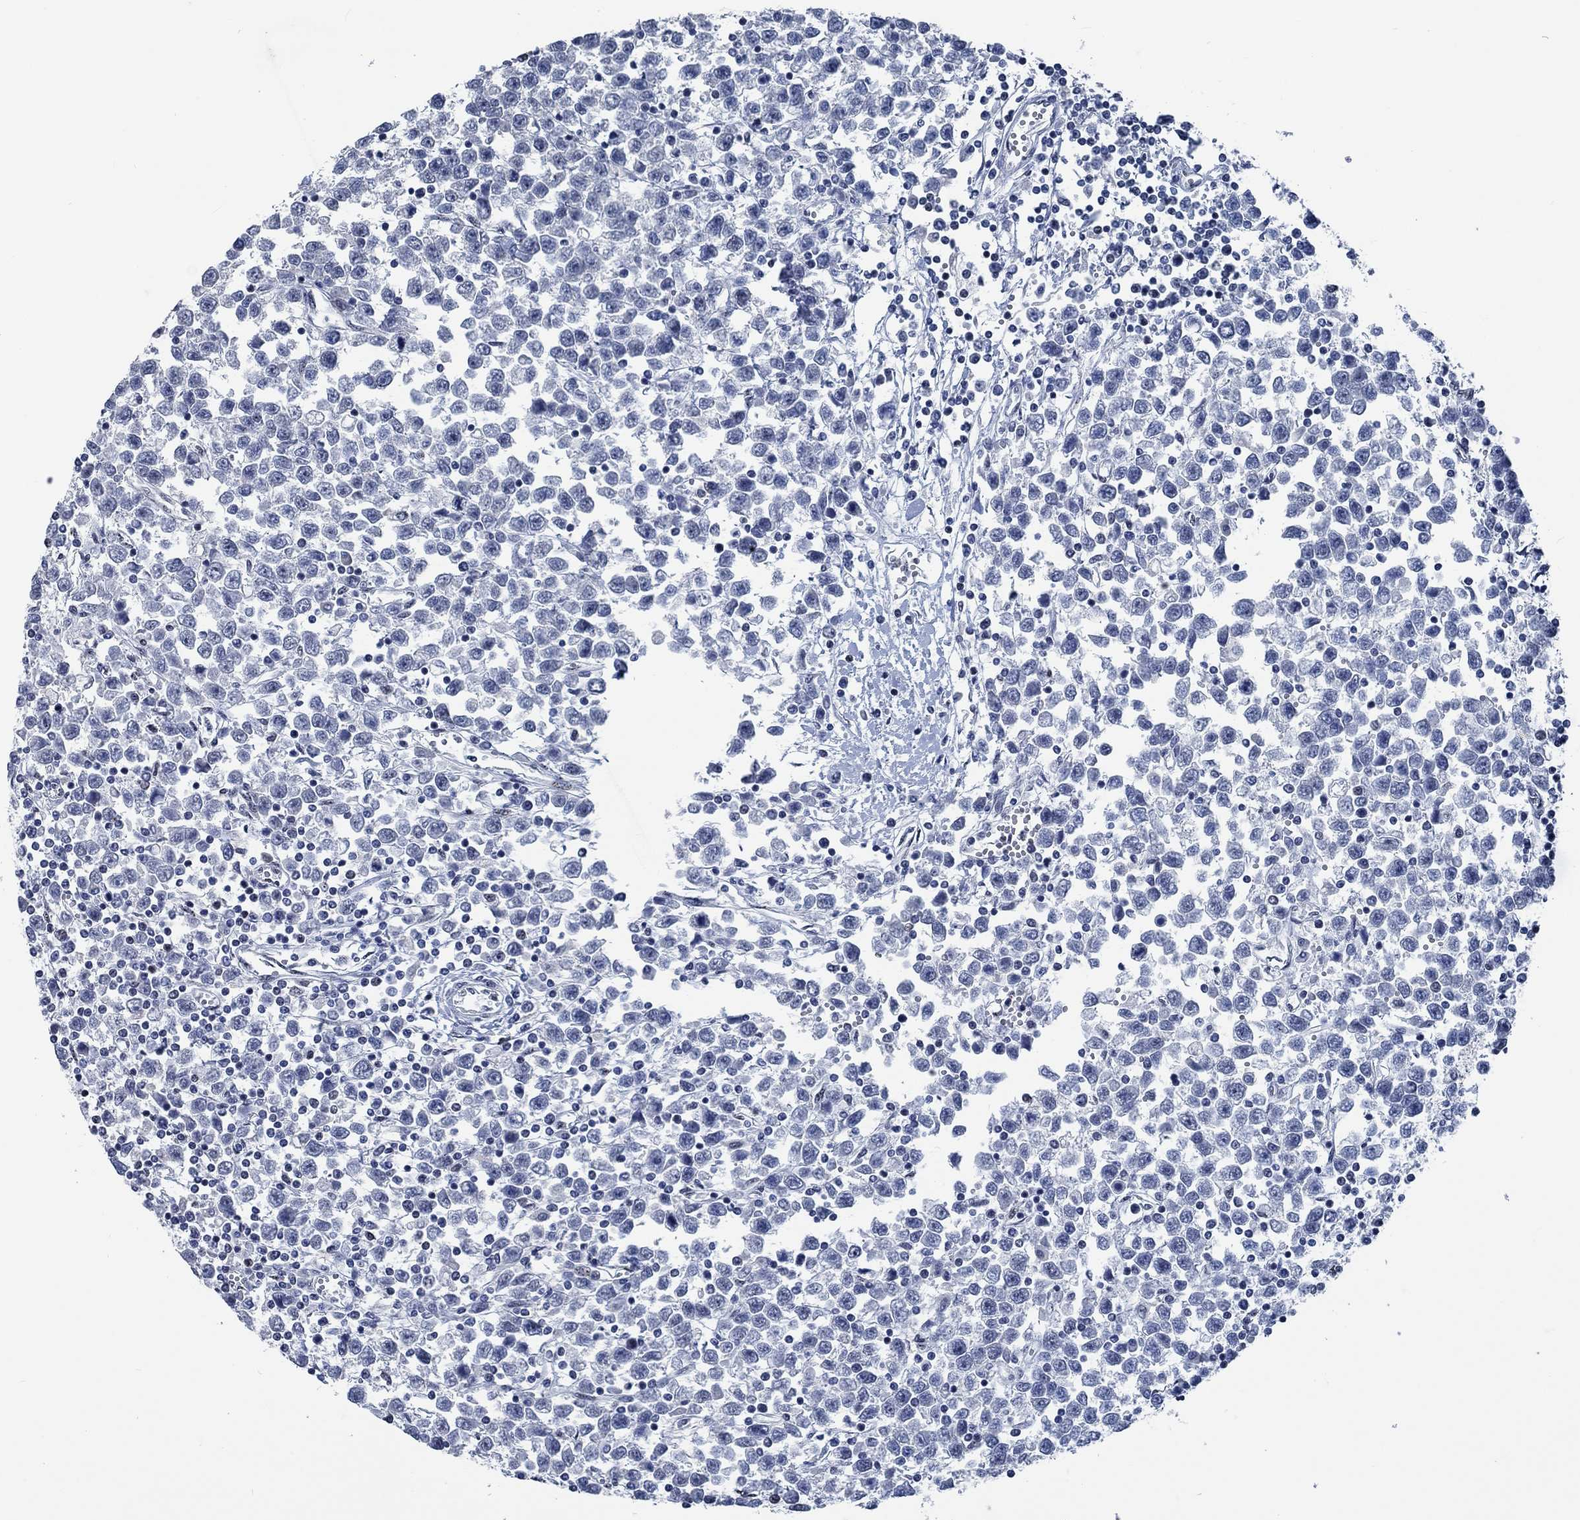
{"staining": {"intensity": "negative", "quantity": "none", "location": "none"}, "tissue": "testis cancer", "cell_type": "Tumor cells", "image_type": "cancer", "snomed": [{"axis": "morphology", "description": "Seminoma, NOS"}, {"axis": "topography", "description": "Testis"}], "caption": "The photomicrograph displays no staining of tumor cells in testis cancer.", "gene": "OBSCN", "patient": {"sex": "male", "age": 34}}